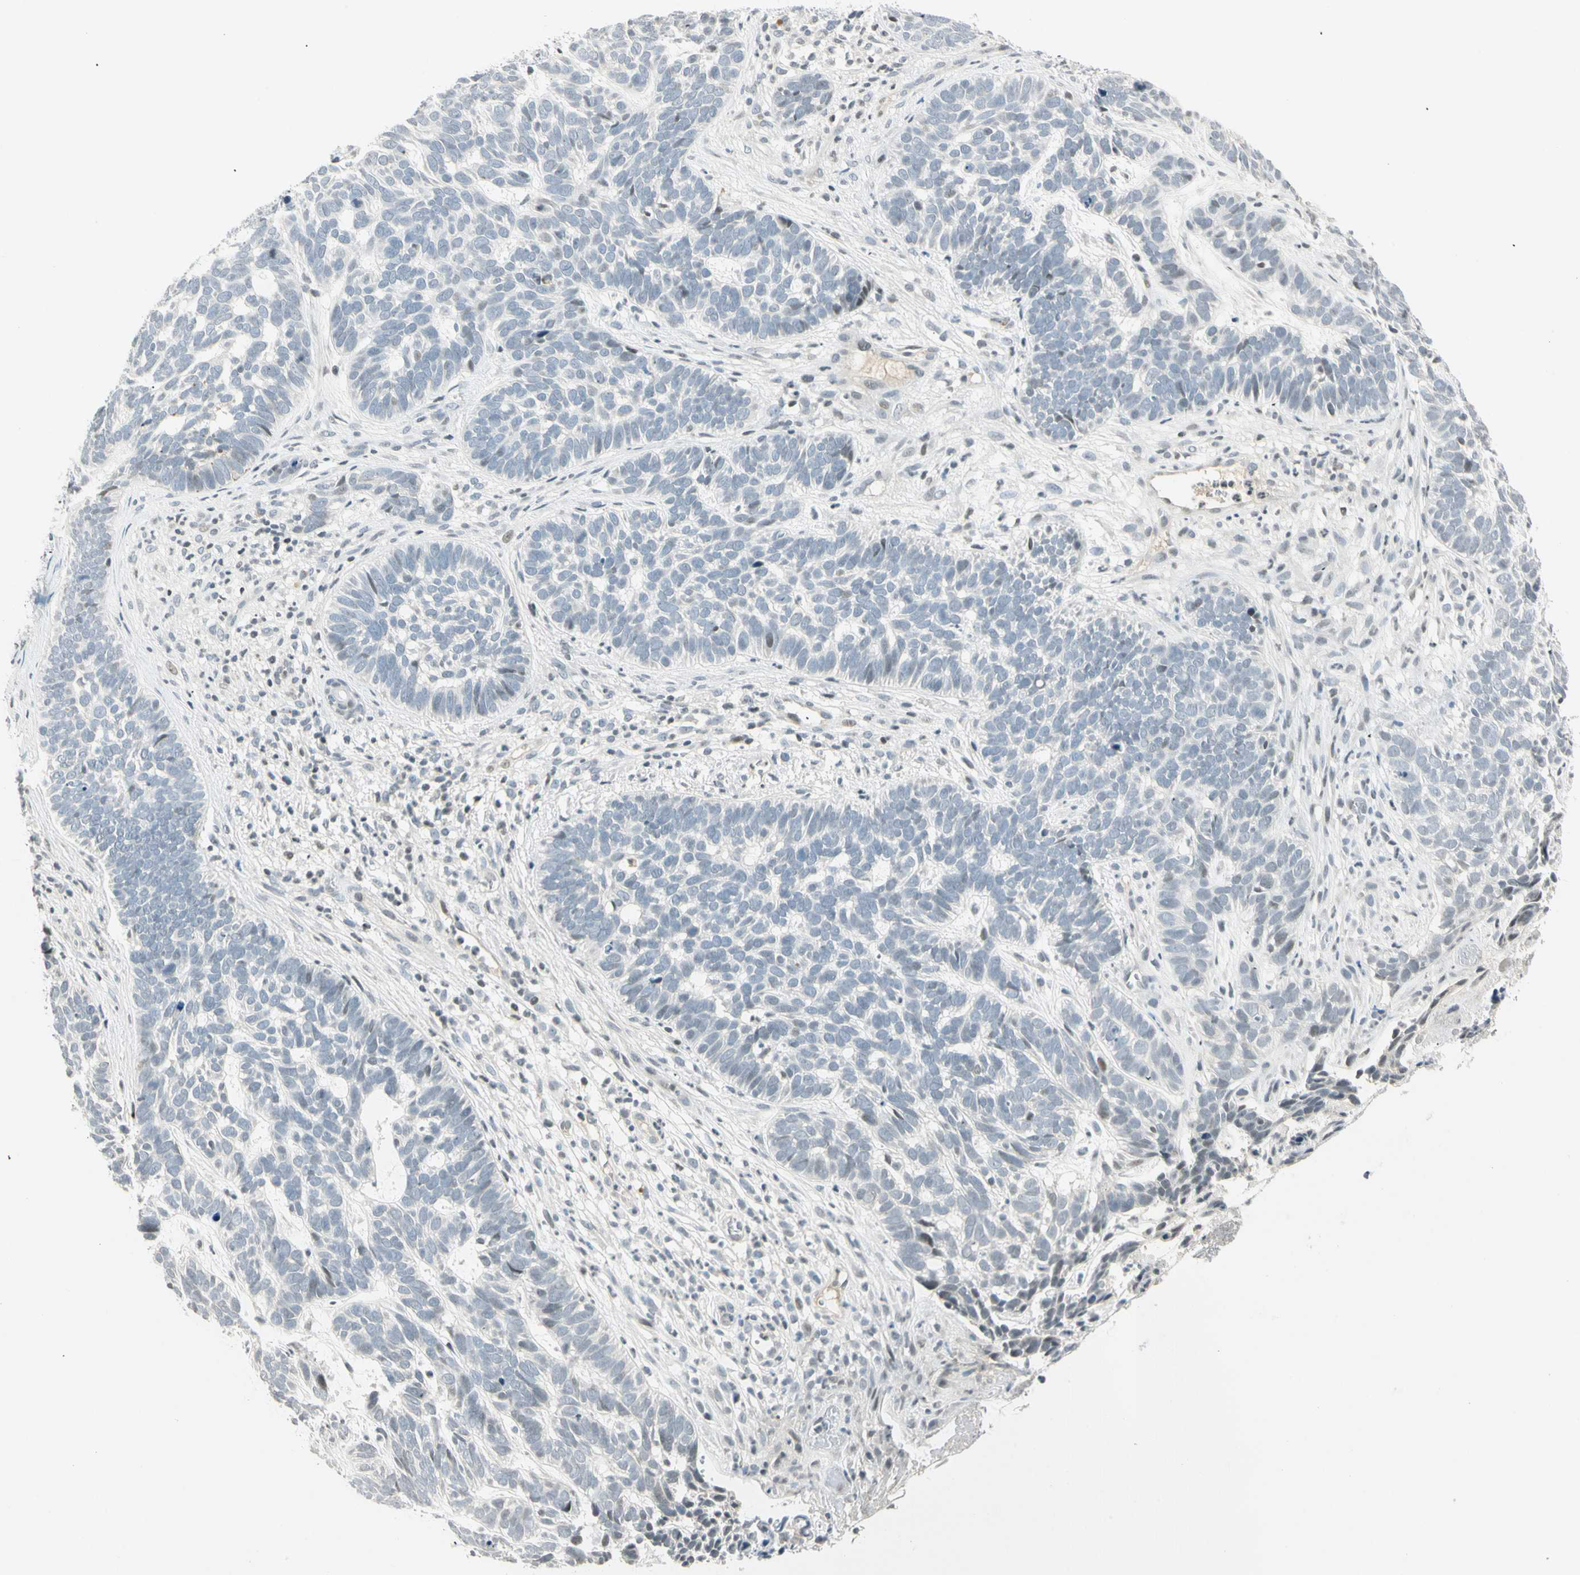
{"staining": {"intensity": "weak", "quantity": "<25%", "location": "nuclear"}, "tissue": "skin cancer", "cell_type": "Tumor cells", "image_type": "cancer", "snomed": [{"axis": "morphology", "description": "Basal cell carcinoma"}, {"axis": "topography", "description": "Skin"}], "caption": "Micrograph shows no protein staining in tumor cells of skin cancer tissue. The staining was performed using DAB (3,3'-diaminobenzidine) to visualize the protein expression in brown, while the nuclei were stained in blue with hematoxylin (Magnification: 20x).", "gene": "SMAD3", "patient": {"sex": "male", "age": 87}}